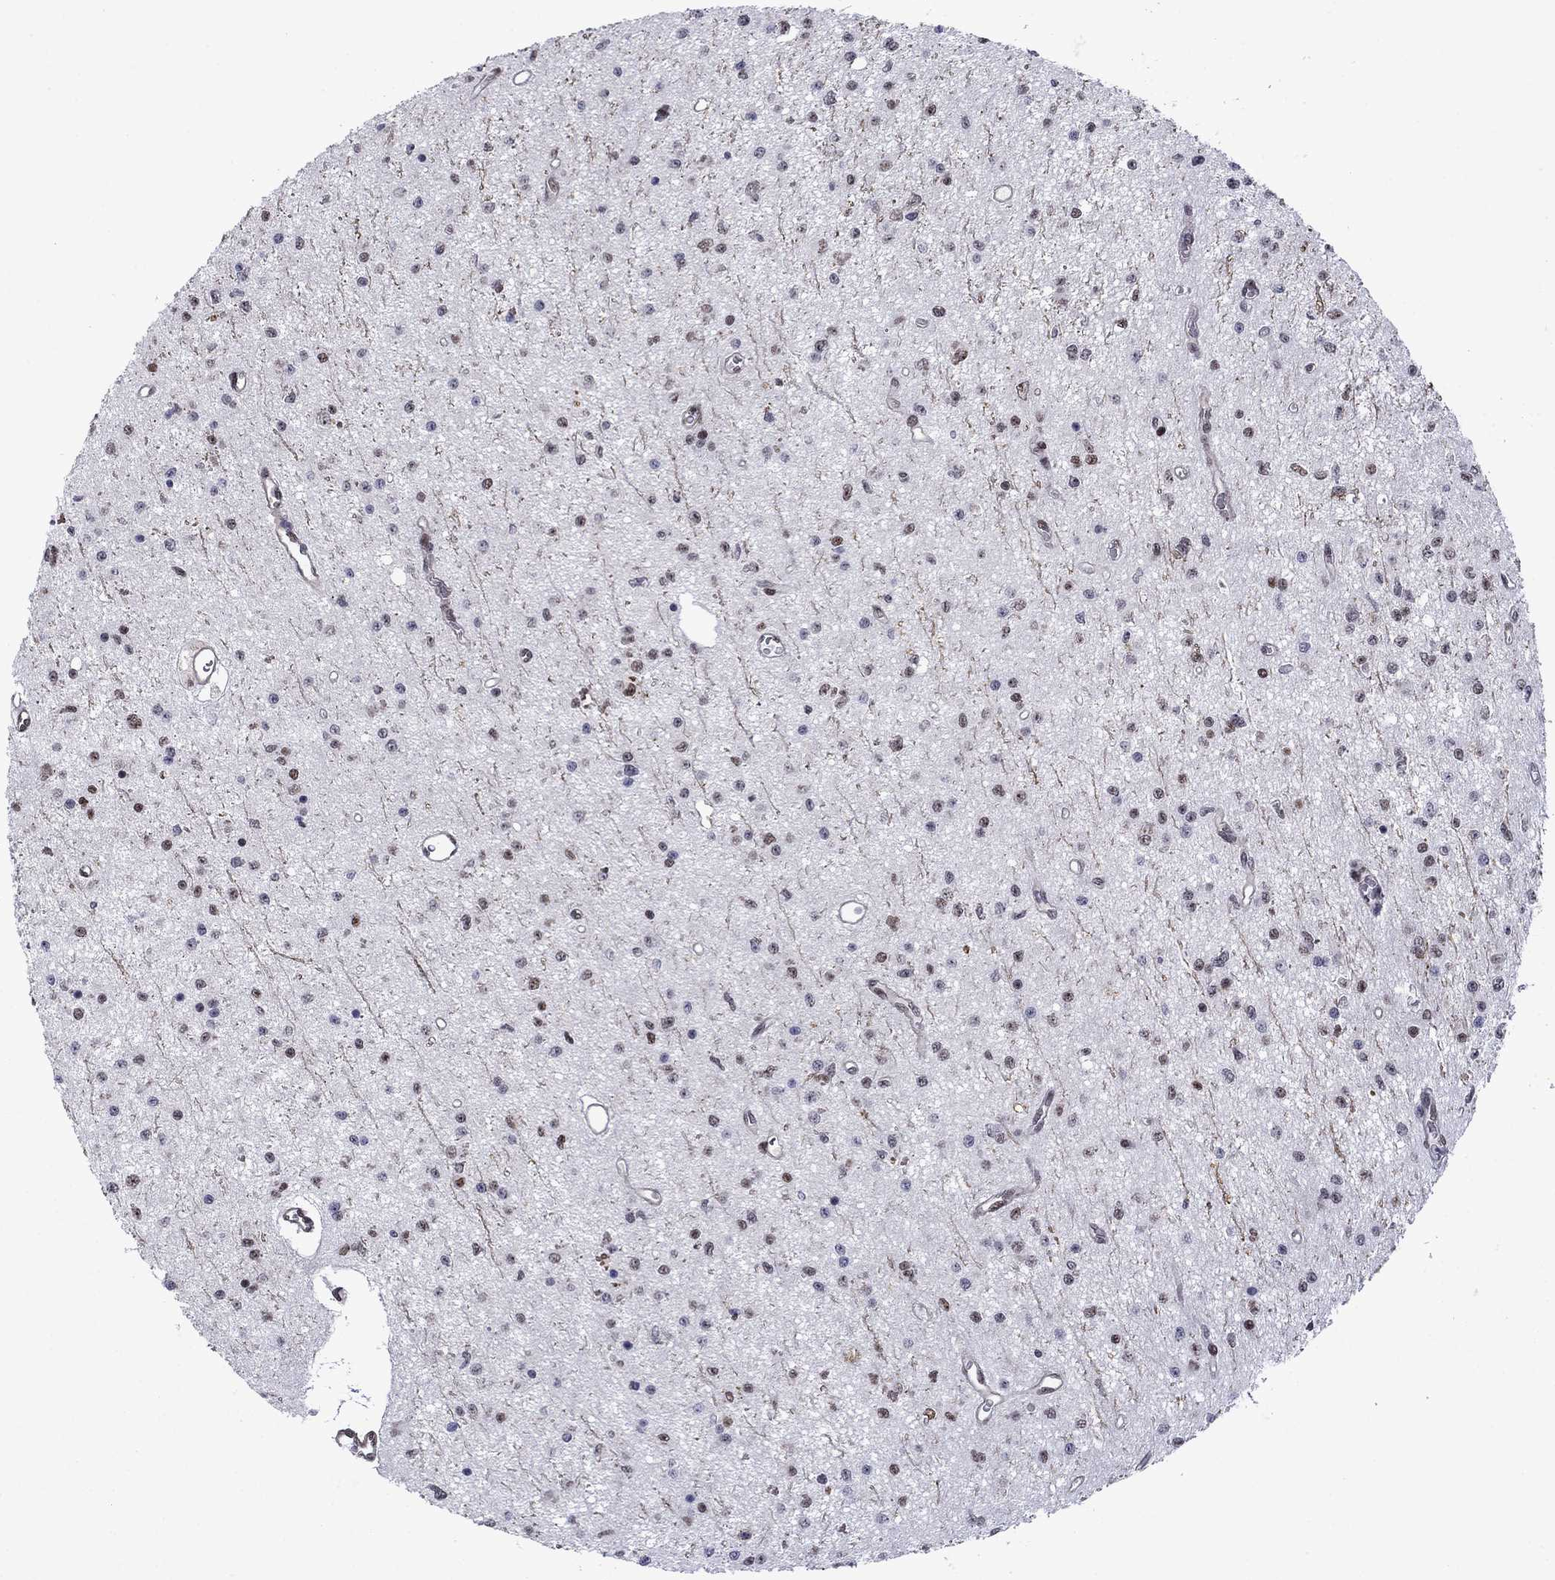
{"staining": {"intensity": "negative", "quantity": "none", "location": "none"}, "tissue": "glioma", "cell_type": "Tumor cells", "image_type": "cancer", "snomed": [{"axis": "morphology", "description": "Glioma, malignant, Low grade"}, {"axis": "topography", "description": "Brain"}], "caption": "A high-resolution micrograph shows IHC staining of malignant glioma (low-grade), which exhibits no significant staining in tumor cells.", "gene": "SURF2", "patient": {"sex": "female", "age": 45}}